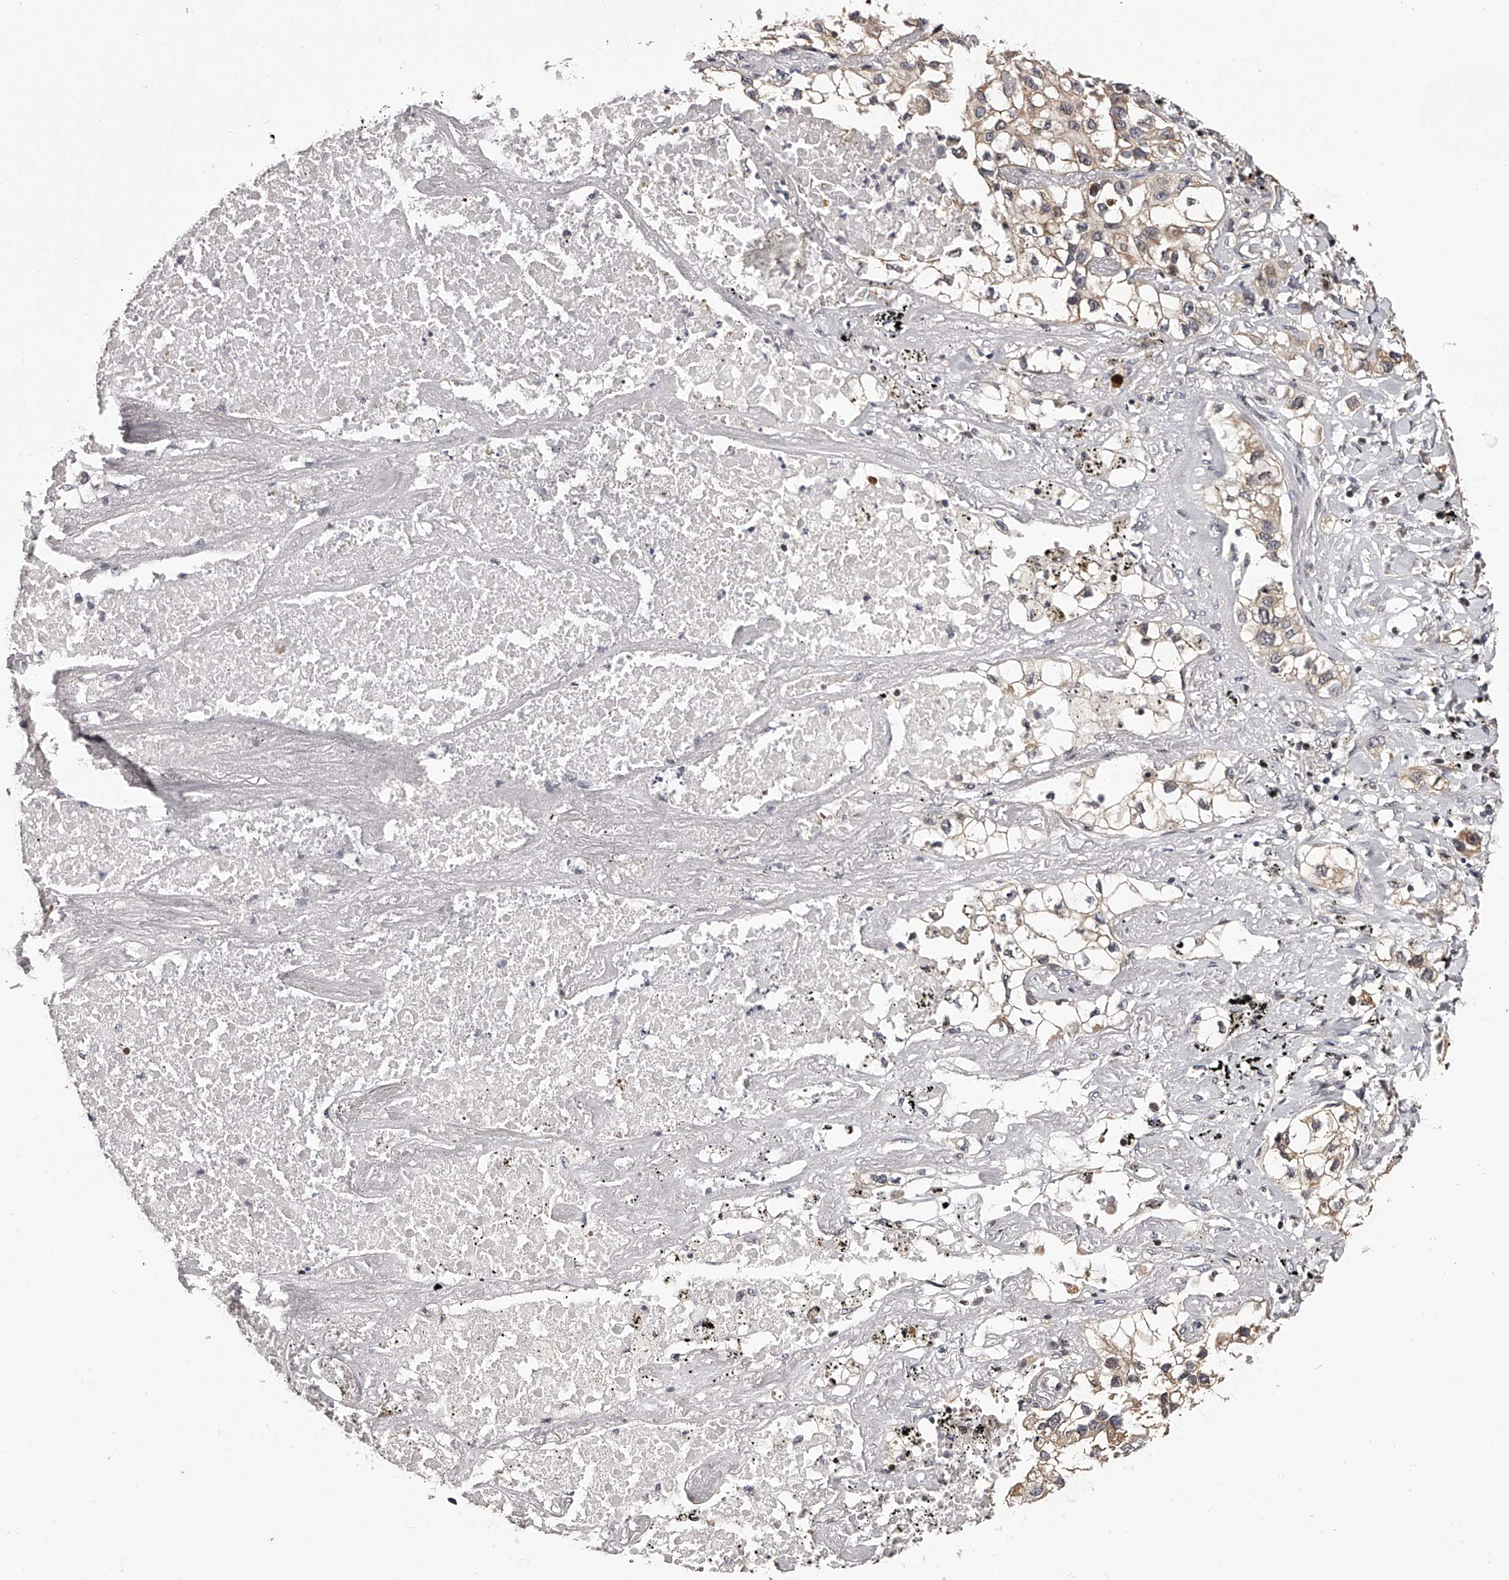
{"staining": {"intensity": "weak", "quantity": "<25%", "location": "cytoplasmic/membranous"}, "tissue": "lung cancer", "cell_type": "Tumor cells", "image_type": "cancer", "snomed": [{"axis": "morphology", "description": "Adenocarcinoma, NOS"}, {"axis": "topography", "description": "Lung"}], "caption": "Tumor cells show no significant protein staining in lung cancer (adenocarcinoma).", "gene": "PFDN2", "patient": {"sex": "male", "age": 63}}